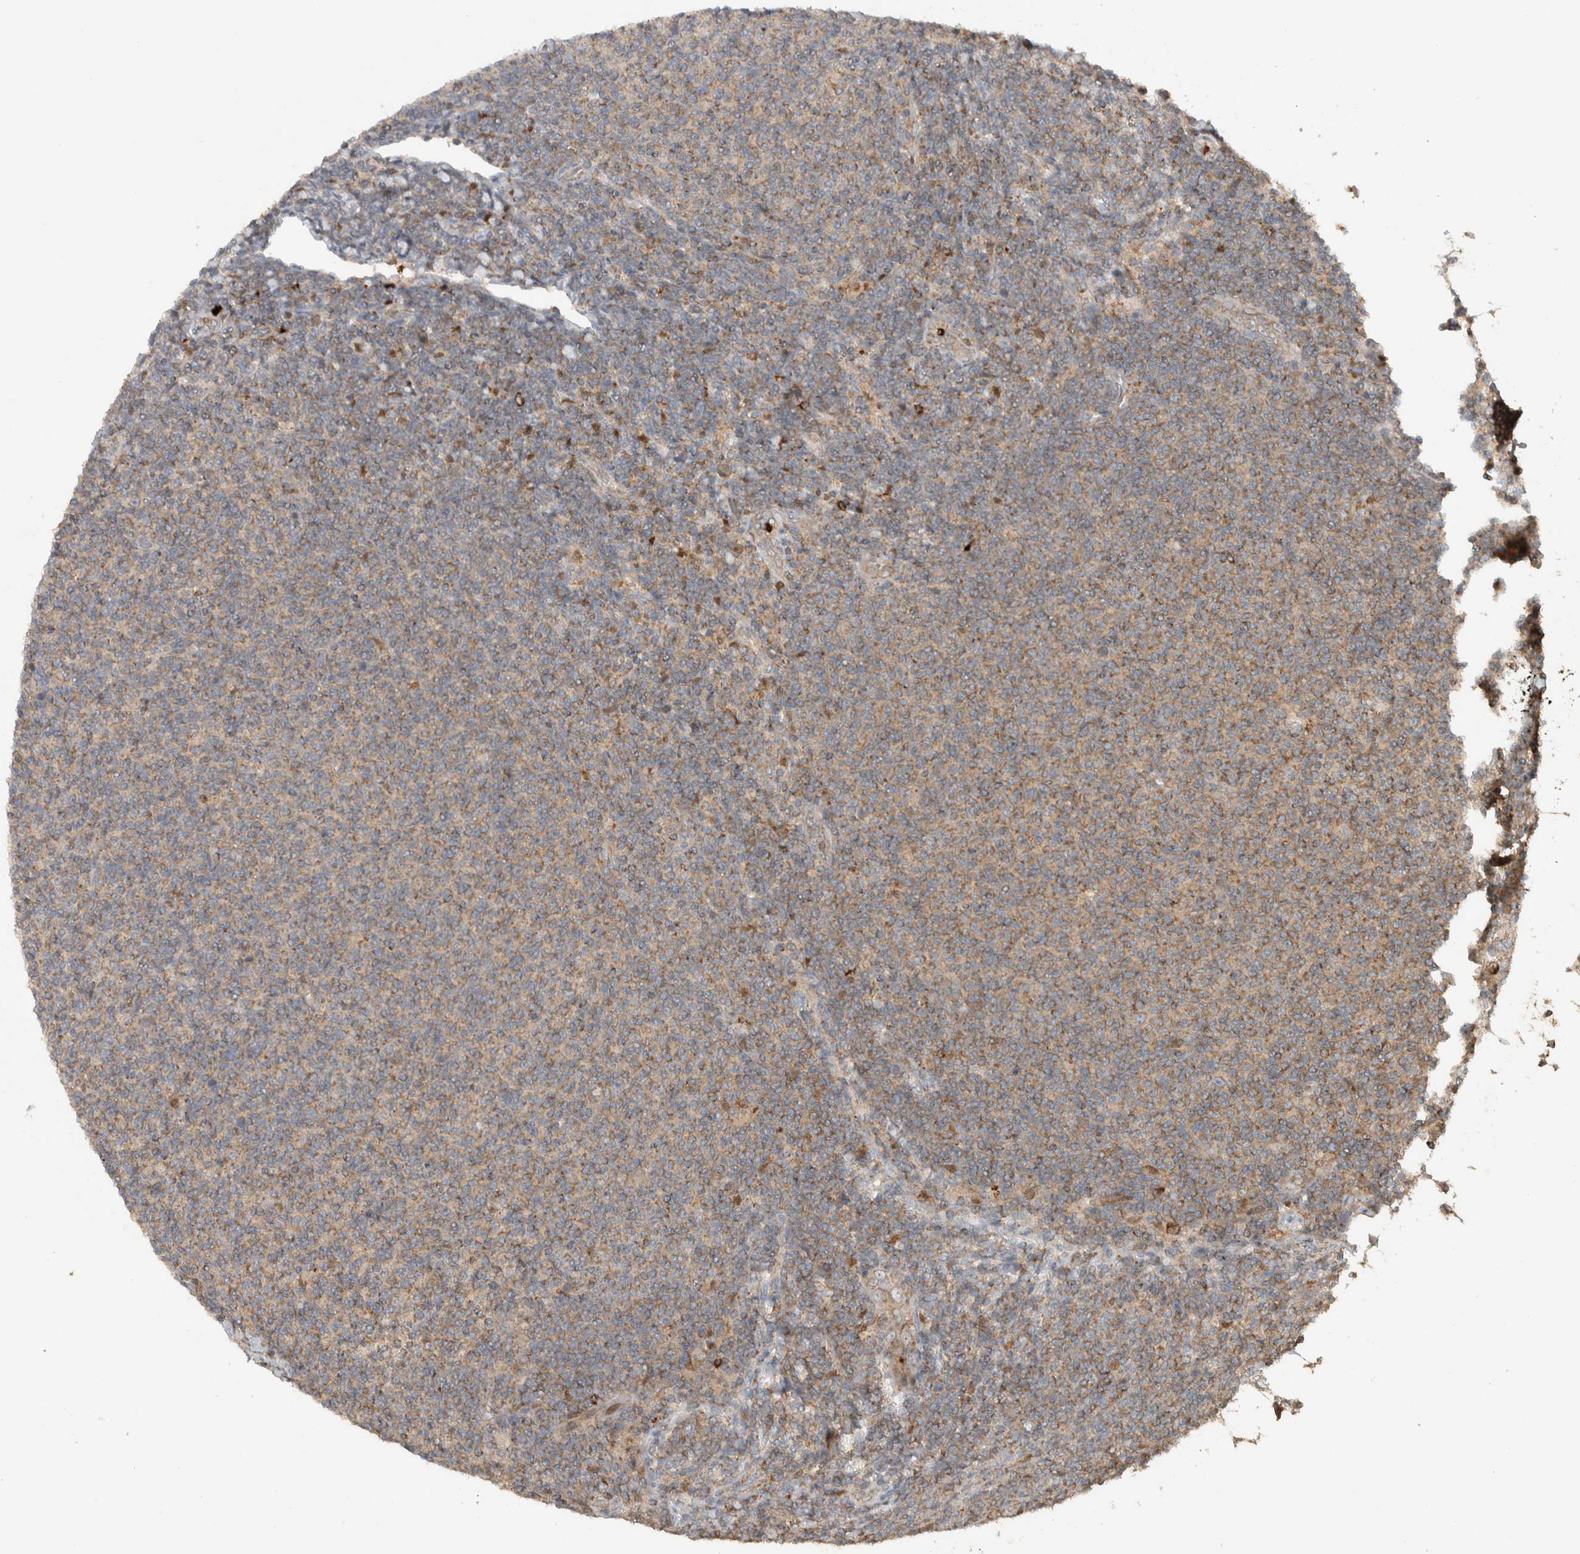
{"staining": {"intensity": "weak", "quantity": ">75%", "location": "cytoplasmic/membranous"}, "tissue": "lymphoma", "cell_type": "Tumor cells", "image_type": "cancer", "snomed": [{"axis": "morphology", "description": "Malignant lymphoma, non-Hodgkin's type, Low grade"}, {"axis": "topography", "description": "Lymph node"}], "caption": "IHC histopathology image of neoplastic tissue: lymphoma stained using IHC displays low levels of weak protein expression localized specifically in the cytoplasmic/membranous of tumor cells, appearing as a cytoplasmic/membranous brown color.", "gene": "VPS53", "patient": {"sex": "male", "age": 66}}